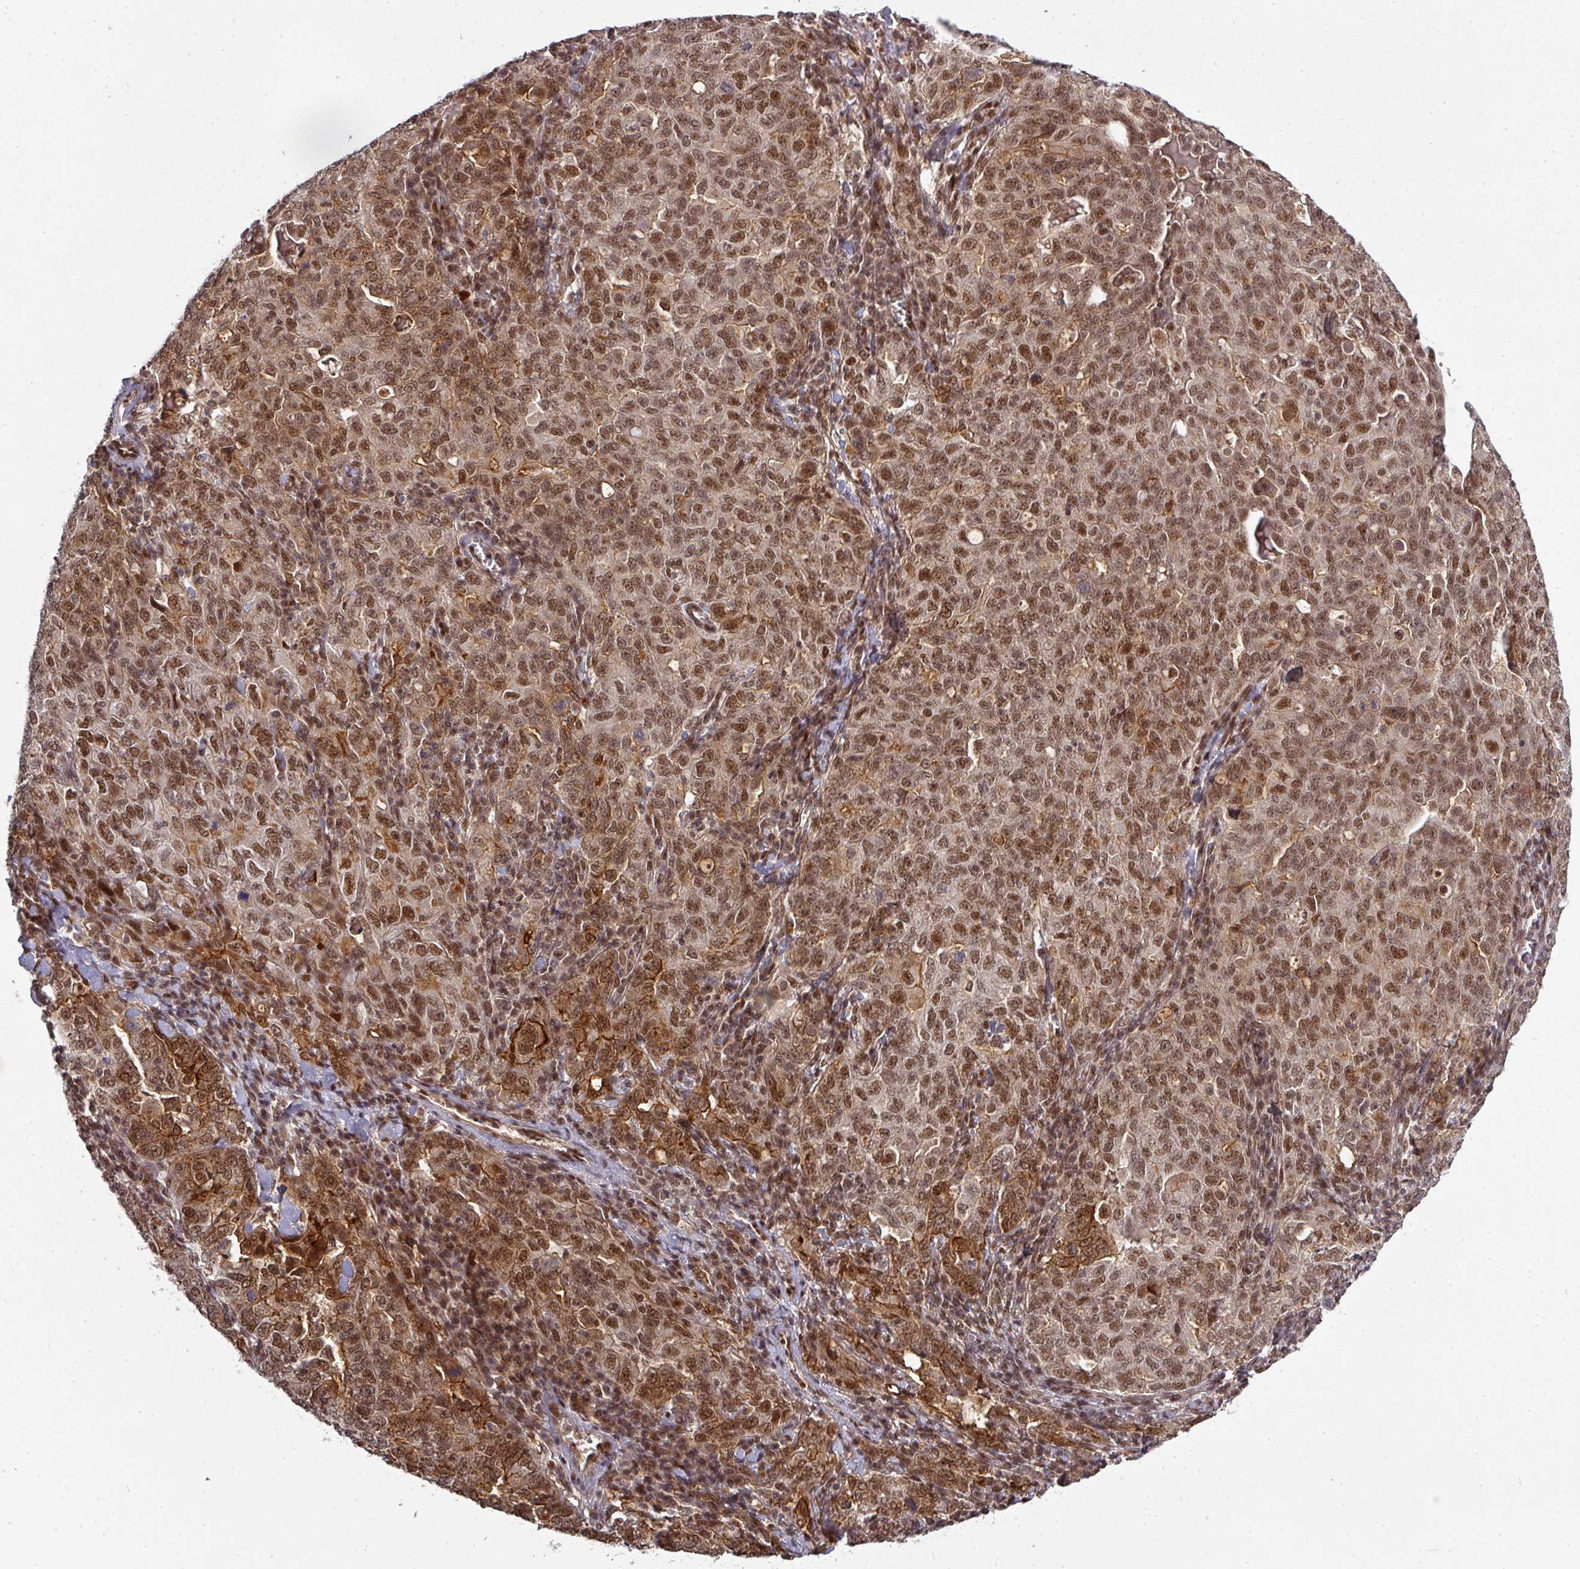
{"staining": {"intensity": "strong", "quantity": ">75%", "location": "cytoplasmic/membranous,nuclear"}, "tissue": "ovarian cancer", "cell_type": "Tumor cells", "image_type": "cancer", "snomed": [{"axis": "morphology", "description": "Carcinoma, endometroid"}, {"axis": "topography", "description": "Ovary"}], "caption": "IHC of ovarian cancer shows high levels of strong cytoplasmic/membranous and nuclear positivity in about >75% of tumor cells.", "gene": "CIC", "patient": {"sex": "female", "age": 62}}